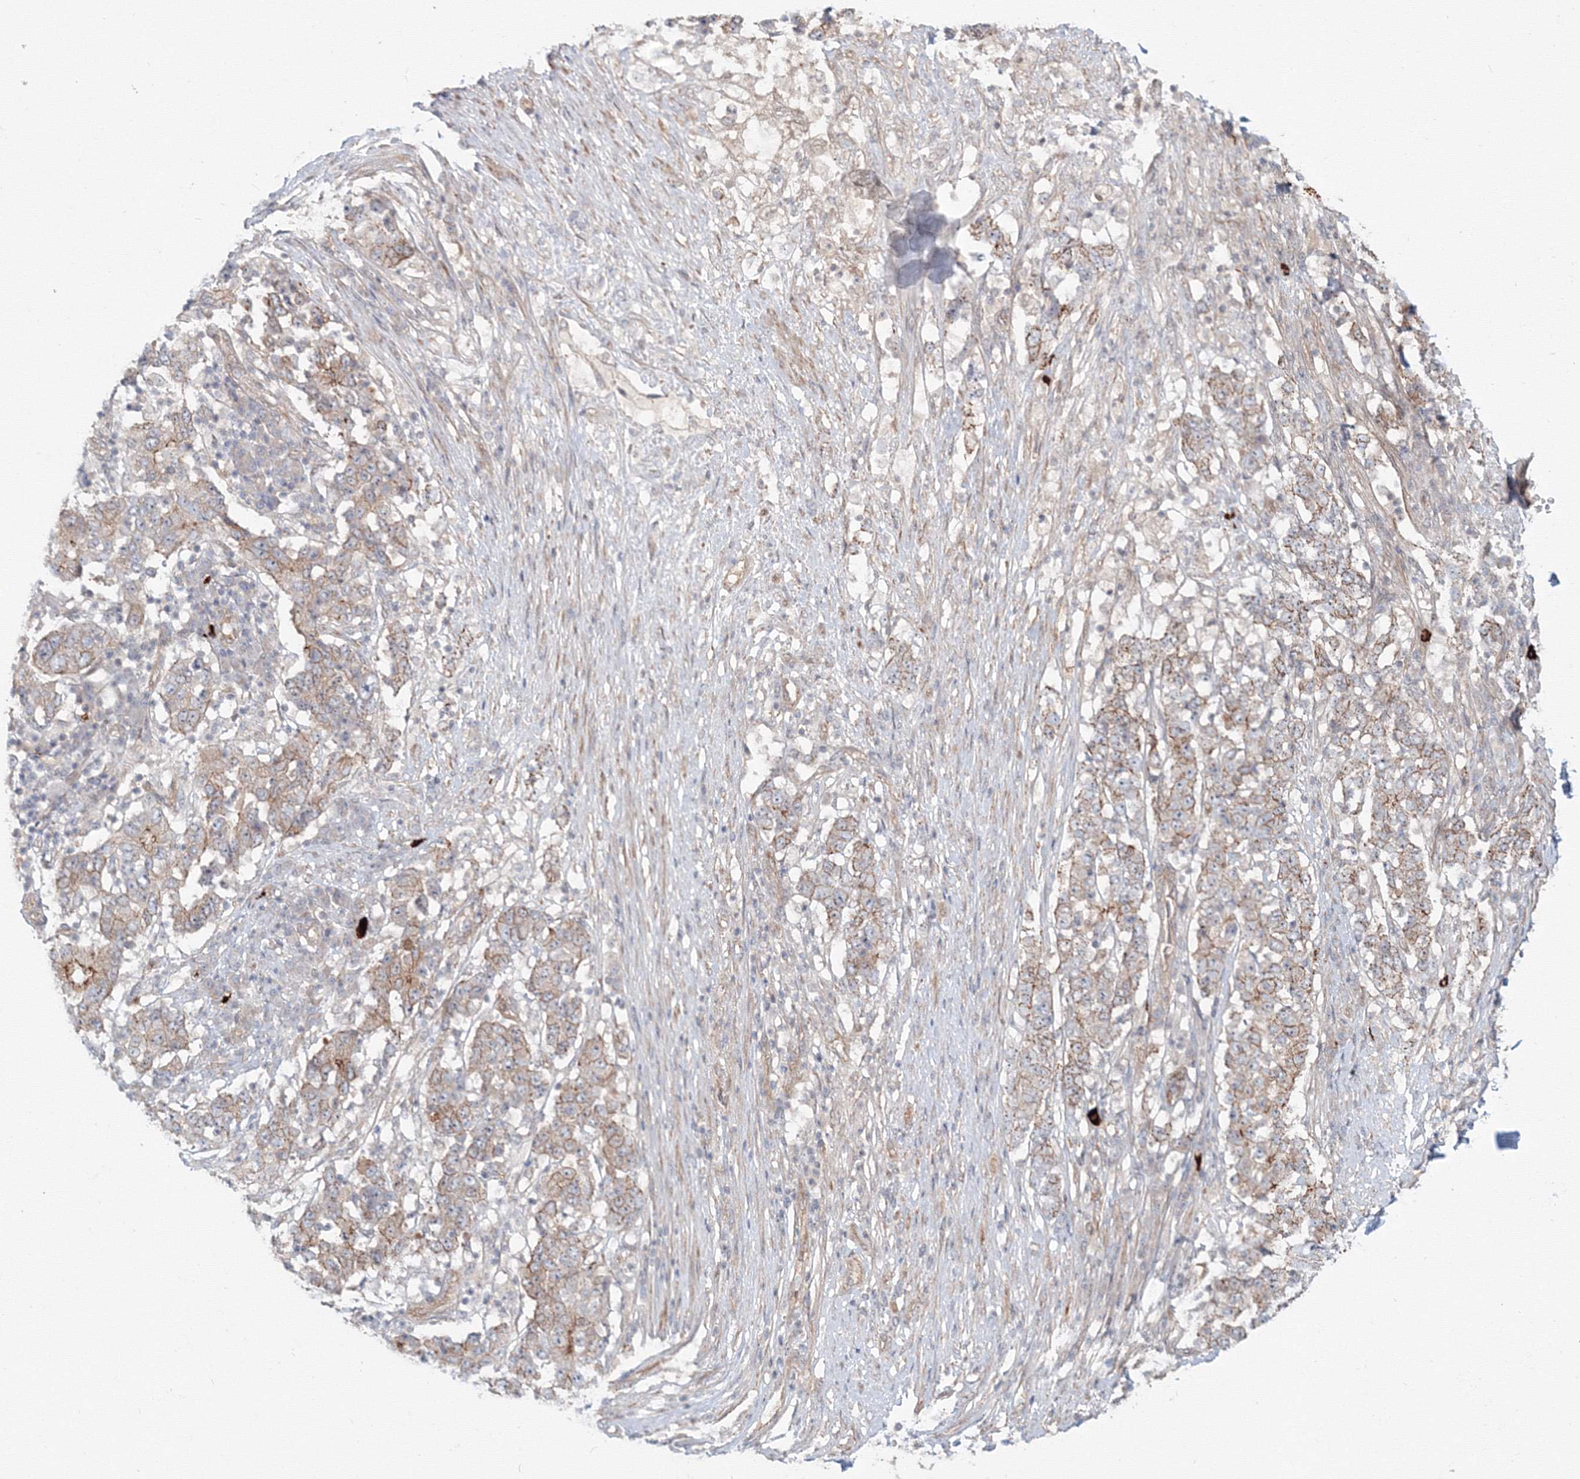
{"staining": {"intensity": "moderate", "quantity": "25%-75%", "location": "cytoplasmic/membranous"}, "tissue": "stomach cancer", "cell_type": "Tumor cells", "image_type": "cancer", "snomed": [{"axis": "morphology", "description": "Adenocarcinoma, NOS"}, {"axis": "topography", "description": "Stomach"}], "caption": "A high-resolution photomicrograph shows immunohistochemistry (IHC) staining of stomach cancer, which exhibits moderate cytoplasmic/membranous staining in approximately 25%-75% of tumor cells.", "gene": "SH3PXD2A", "patient": {"sex": "male", "age": 59}}